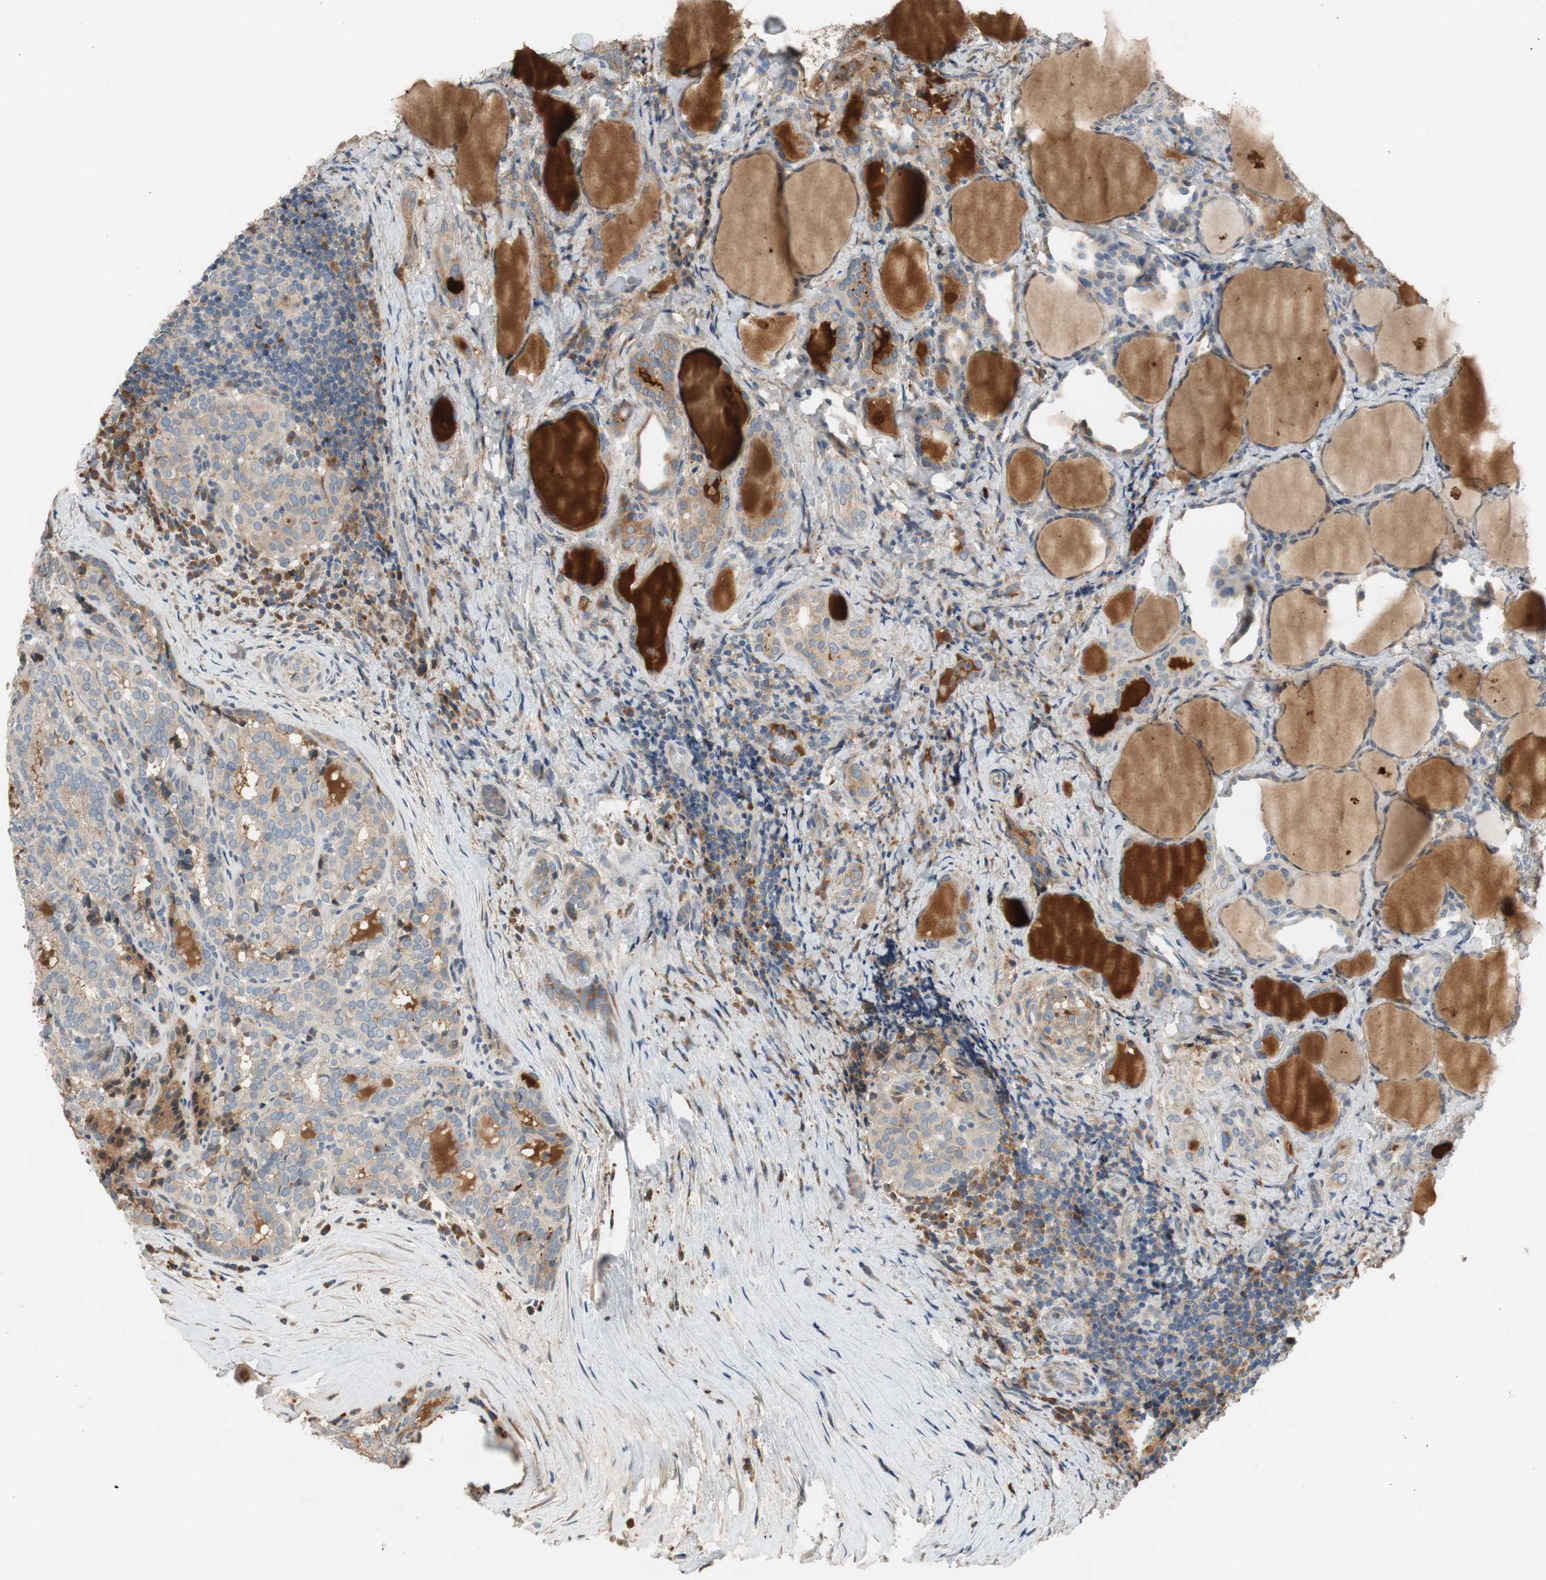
{"staining": {"intensity": "weak", "quantity": ">75%", "location": "cytoplasmic/membranous"}, "tissue": "thyroid cancer", "cell_type": "Tumor cells", "image_type": "cancer", "snomed": [{"axis": "morphology", "description": "Normal tissue, NOS"}, {"axis": "morphology", "description": "Papillary adenocarcinoma, NOS"}, {"axis": "topography", "description": "Thyroid gland"}], "caption": "Protein staining of thyroid papillary adenocarcinoma tissue demonstrates weak cytoplasmic/membranous expression in about >75% of tumor cells.", "gene": "C4A", "patient": {"sex": "female", "age": 30}}